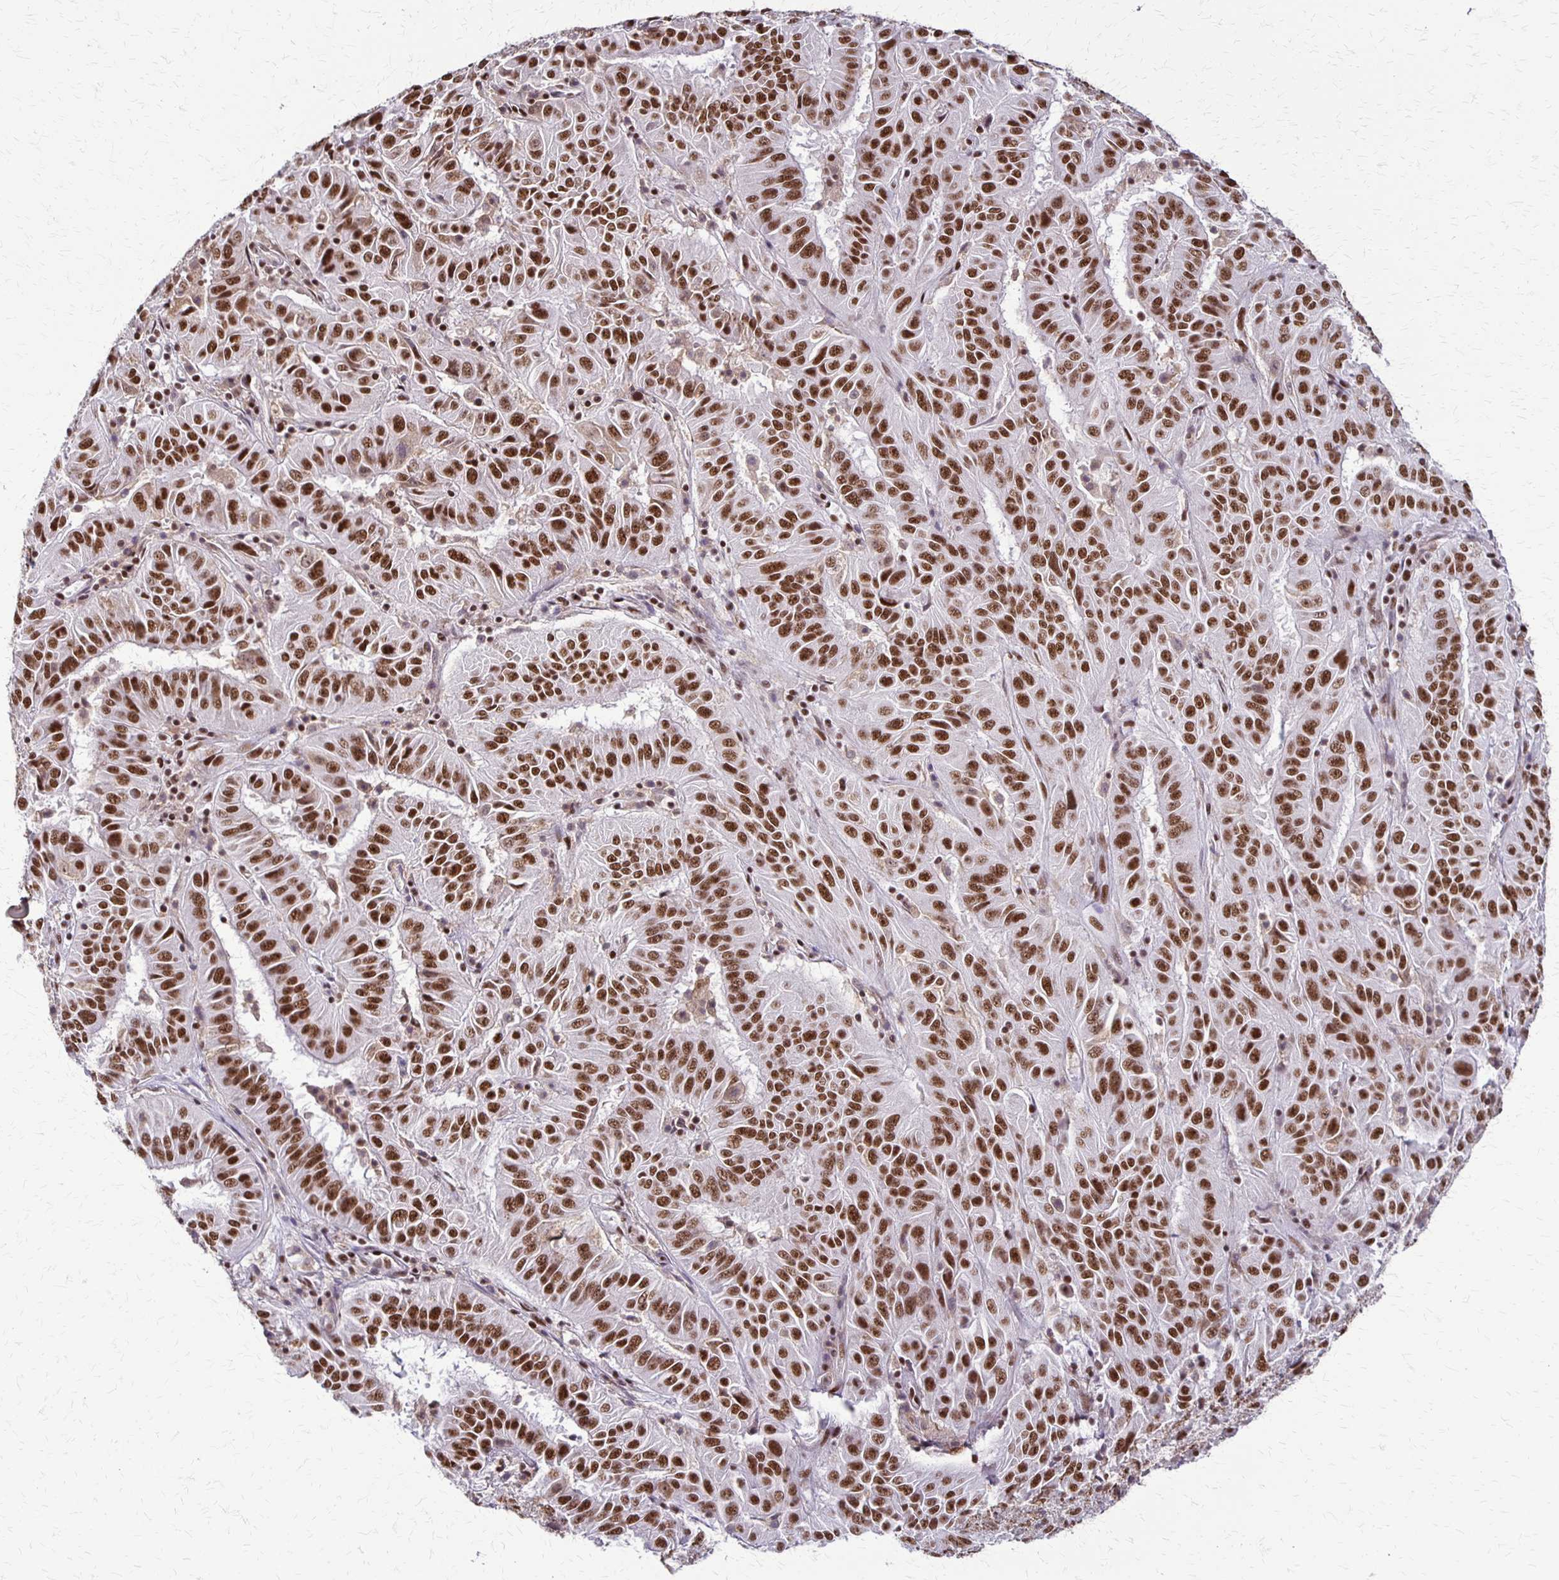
{"staining": {"intensity": "strong", "quantity": ">75%", "location": "nuclear"}, "tissue": "pancreatic cancer", "cell_type": "Tumor cells", "image_type": "cancer", "snomed": [{"axis": "morphology", "description": "Adenocarcinoma, NOS"}, {"axis": "topography", "description": "Pancreas"}], "caption": "High-magnification brightfield microscopy of pancreatic adenocarcinoma stained with DAB (brown) and counterstained with hematoxylin (blue). tumor cells exhibit strong nuclear positivity is present in approximately>75% of cells.", "gene": "XRCC6", "patient": {"sex": "male", "age": 63}}